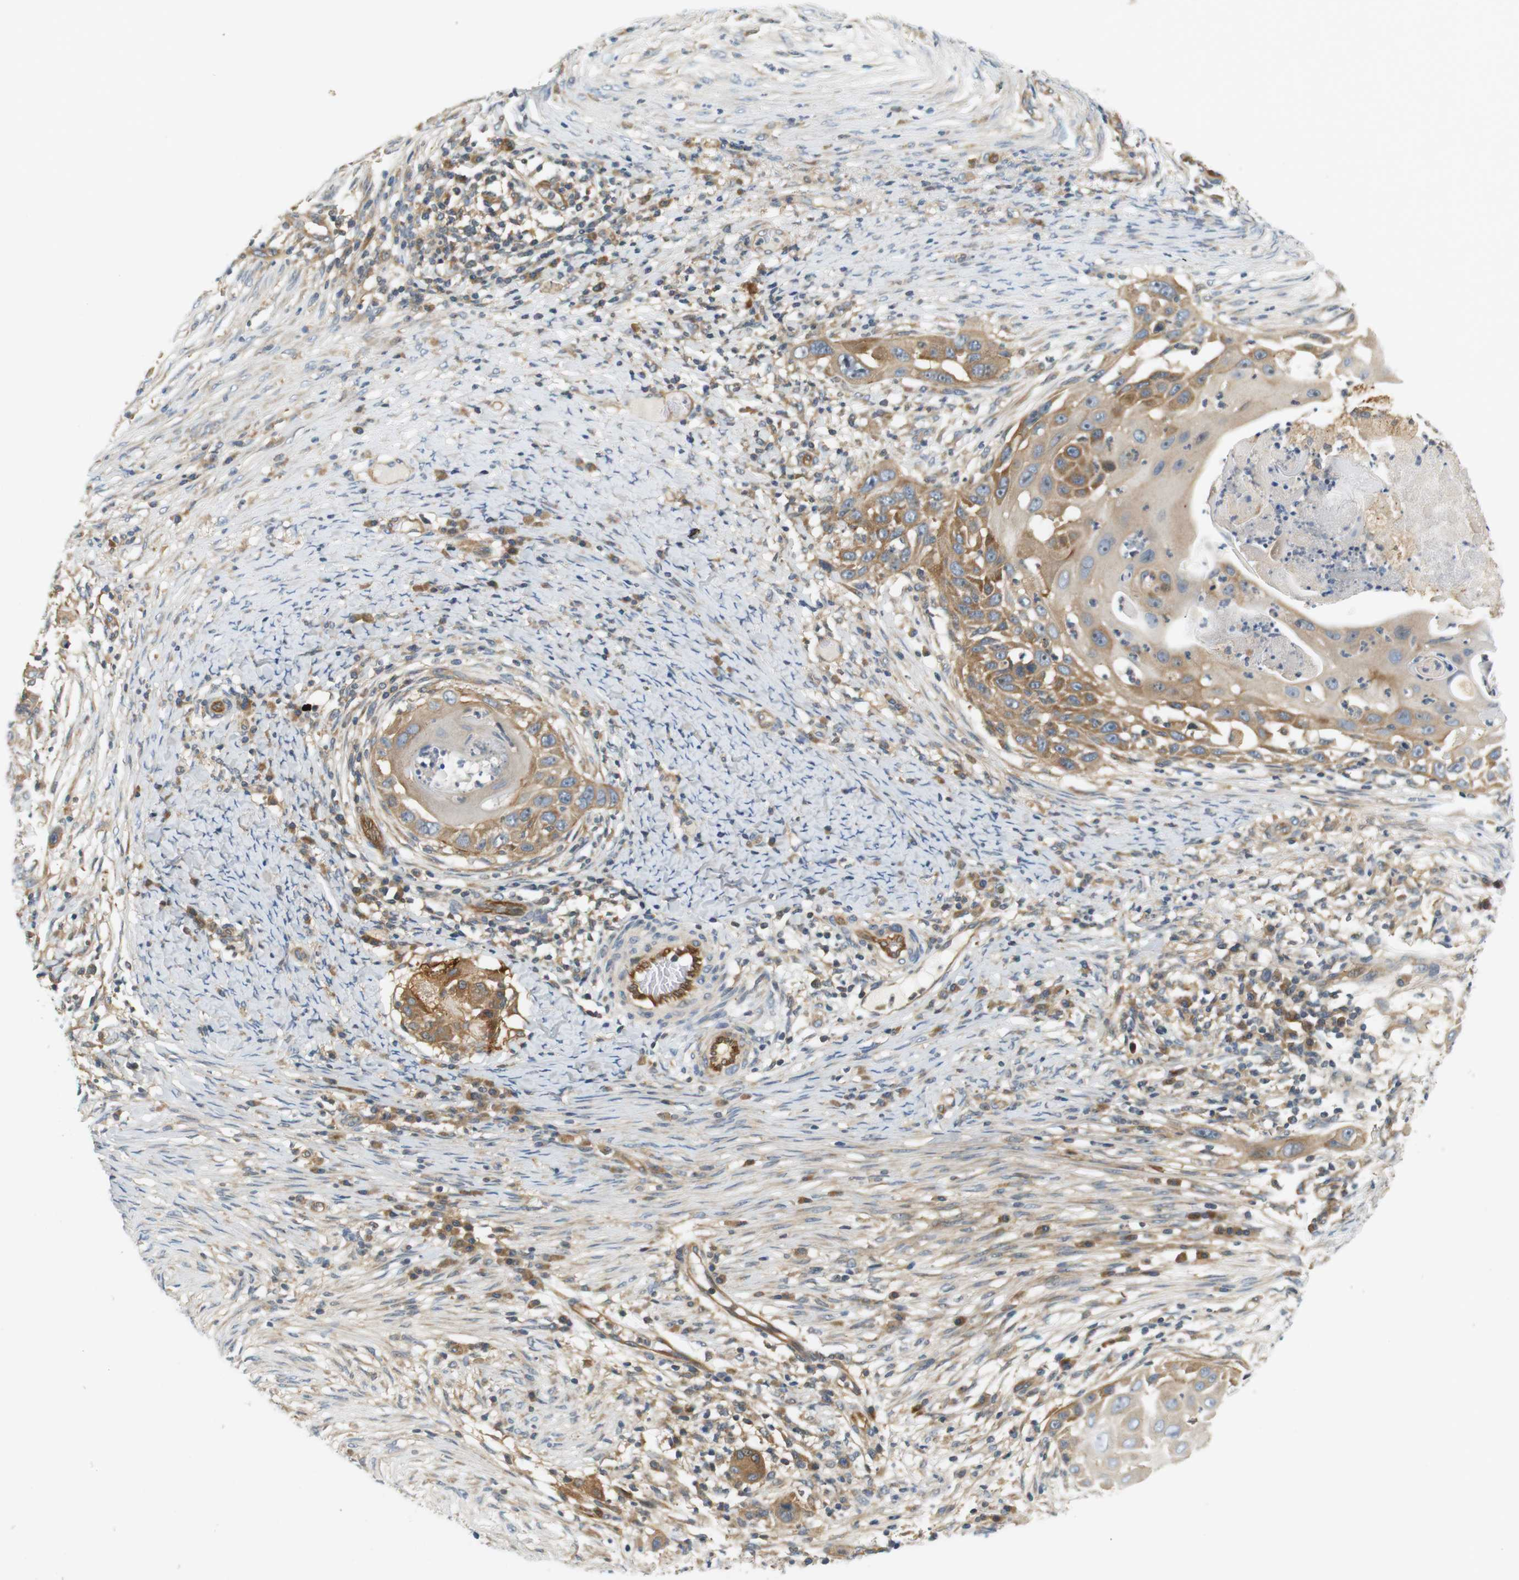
{"staining": {"intensity": "moderate", "quantity": "25%-75%", "location": "cytoplasmic/membranous"}, "tissue": "skin cancer", "cell_type": "Tumor cells", "image_type": "cancer", "snomed": [{"axis": "morphology", "description": "Squamous cell carcinoma, NOS"}, {"axis": "topography", "description": "Skin"}], "caption": "Squamous cell carcinoma (skin) stained for a protein shows moderate cytoplasmic/membranous positivity in tumor cells.", "gene": "SH3GLB1", "patient": {"sex": "female", "age": 44}}